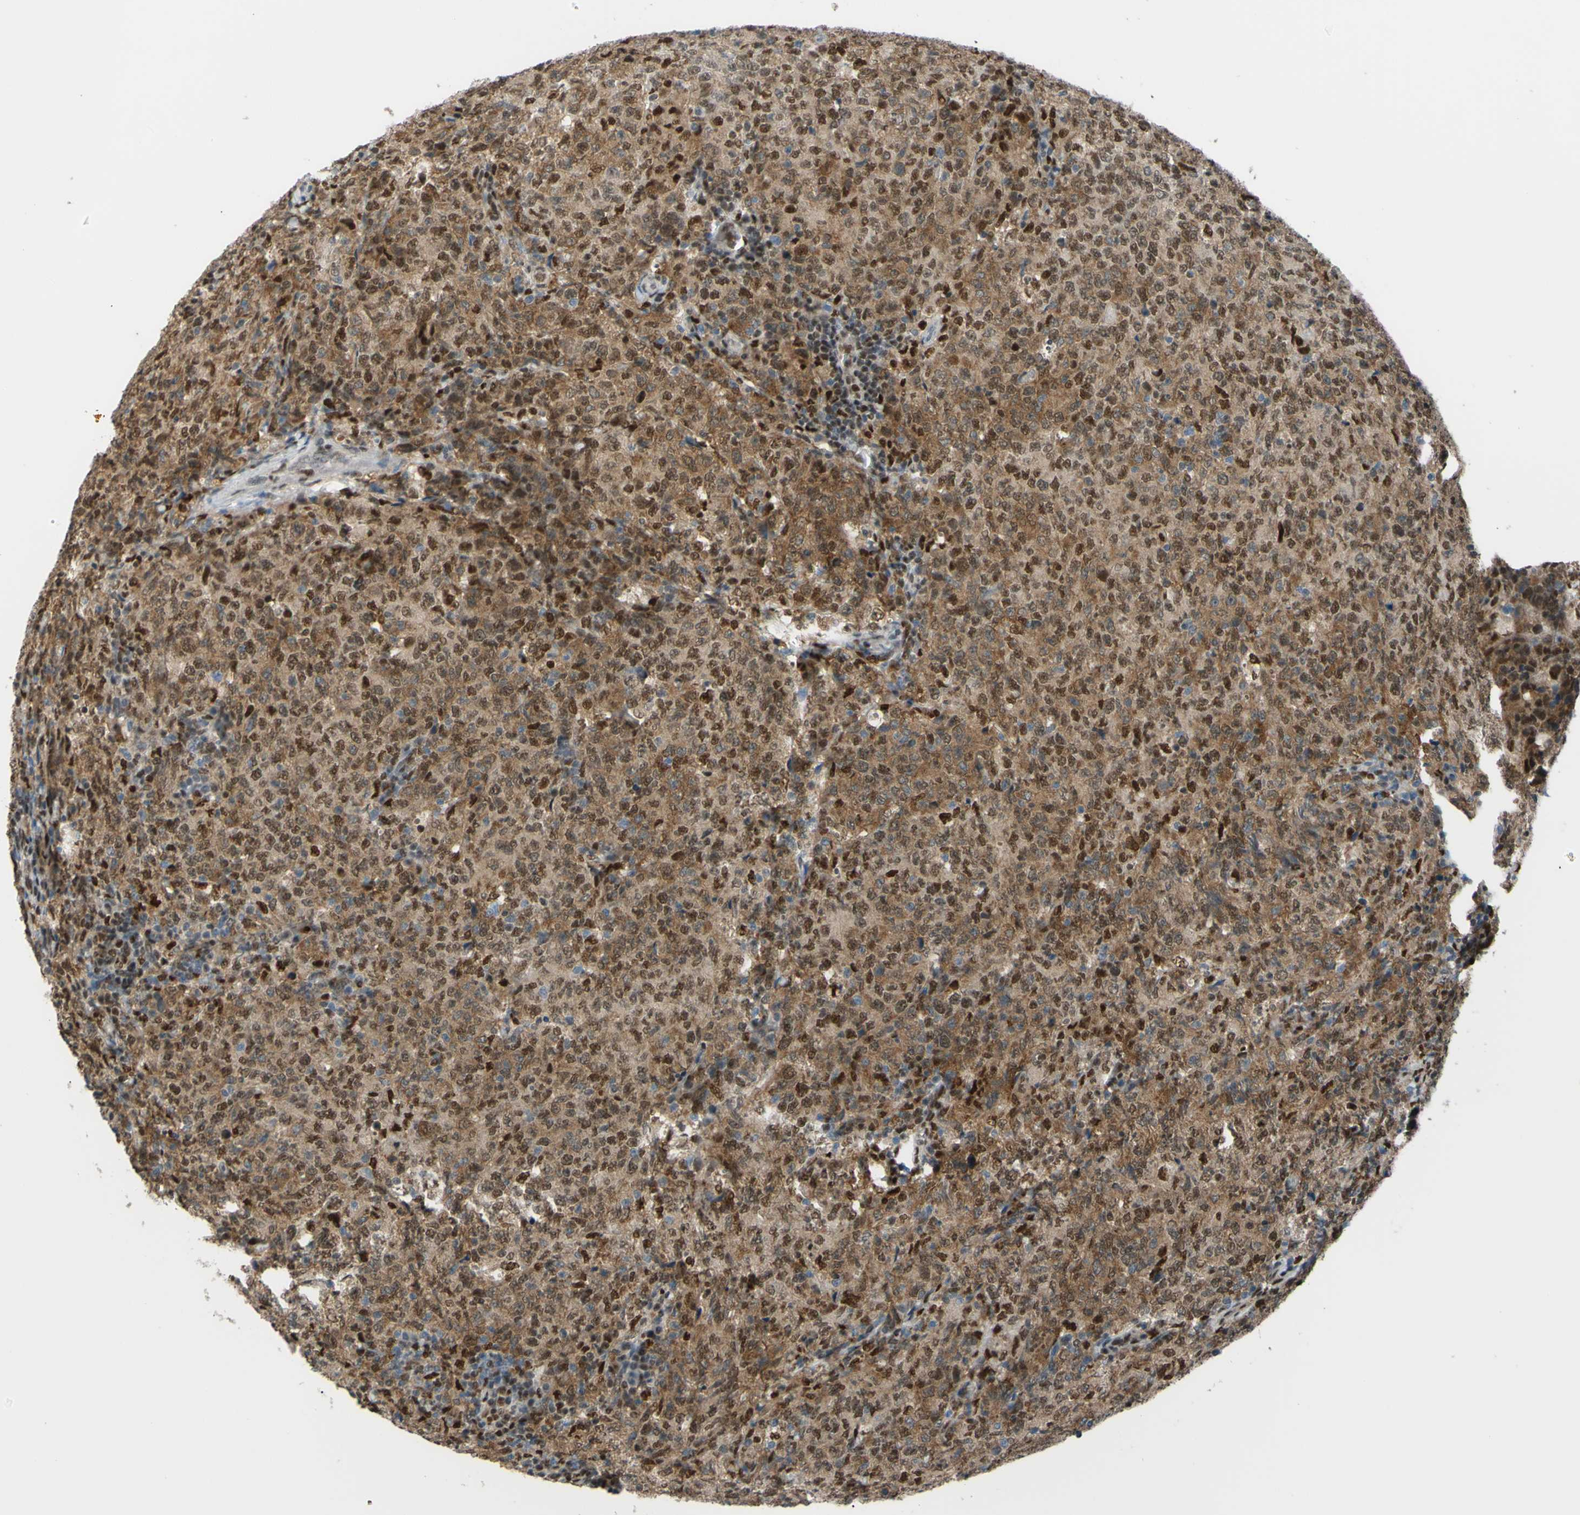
{"staining": {"intensity": "moderate", "quantity": ">75%", "location": "cytoplasmic/membranous,nuclear"}, "tissue": "lymphoma", "cell_type": "Tumor cells", "image_type": "cancer", "snomed": [{"axis": "morphology", "description": "Malignant lymphoma, non-Hodgkin's type, High grade"}, {"axis": "topography", "description": "Tonsil"}], "caption": "Protein staining exhibits moderate cytoplasmic/membranous and nuclear positivity in approximately >75% of tumor cells in lymphoma.", "gene": "FKBP5", "patient": {"sex": "female", "age": 36}}